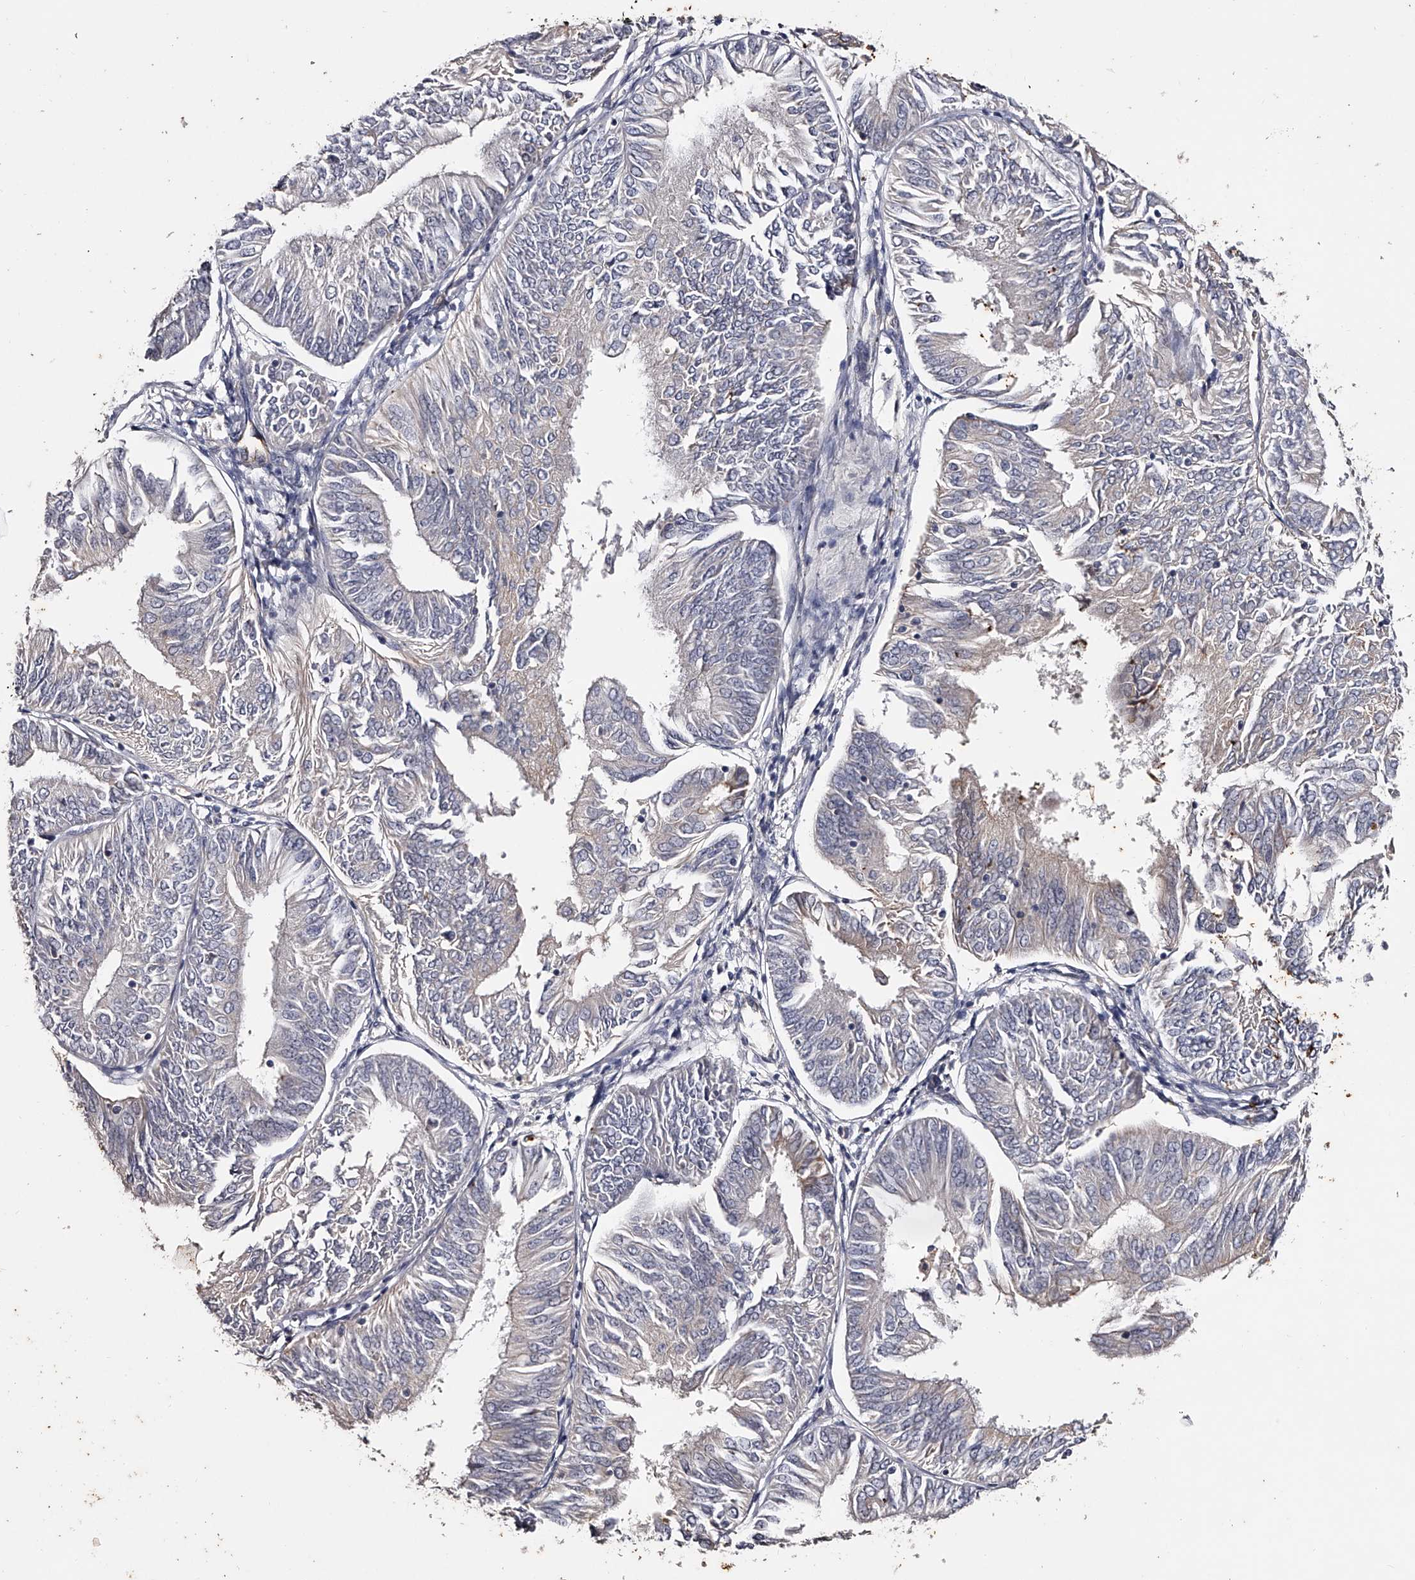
{"staining": {"intensity": "negative", "quantity": "none", "location": "none"}, "tissue": "endometrial cancer", "cell_type": "Tumor cells", "image_type": "cancer", "snomed": [{"axis": "morphology", "description": "Adenocarcinoma, NOS"}, {"axis": "topography", "description": "Endometrium"}], "caption": "The photomicrograph exhibits no staining of tumor cells in endometrial adenocarcinoma.", "gene": "MDN1", "patient": {"sex": "female", "age": 58}}